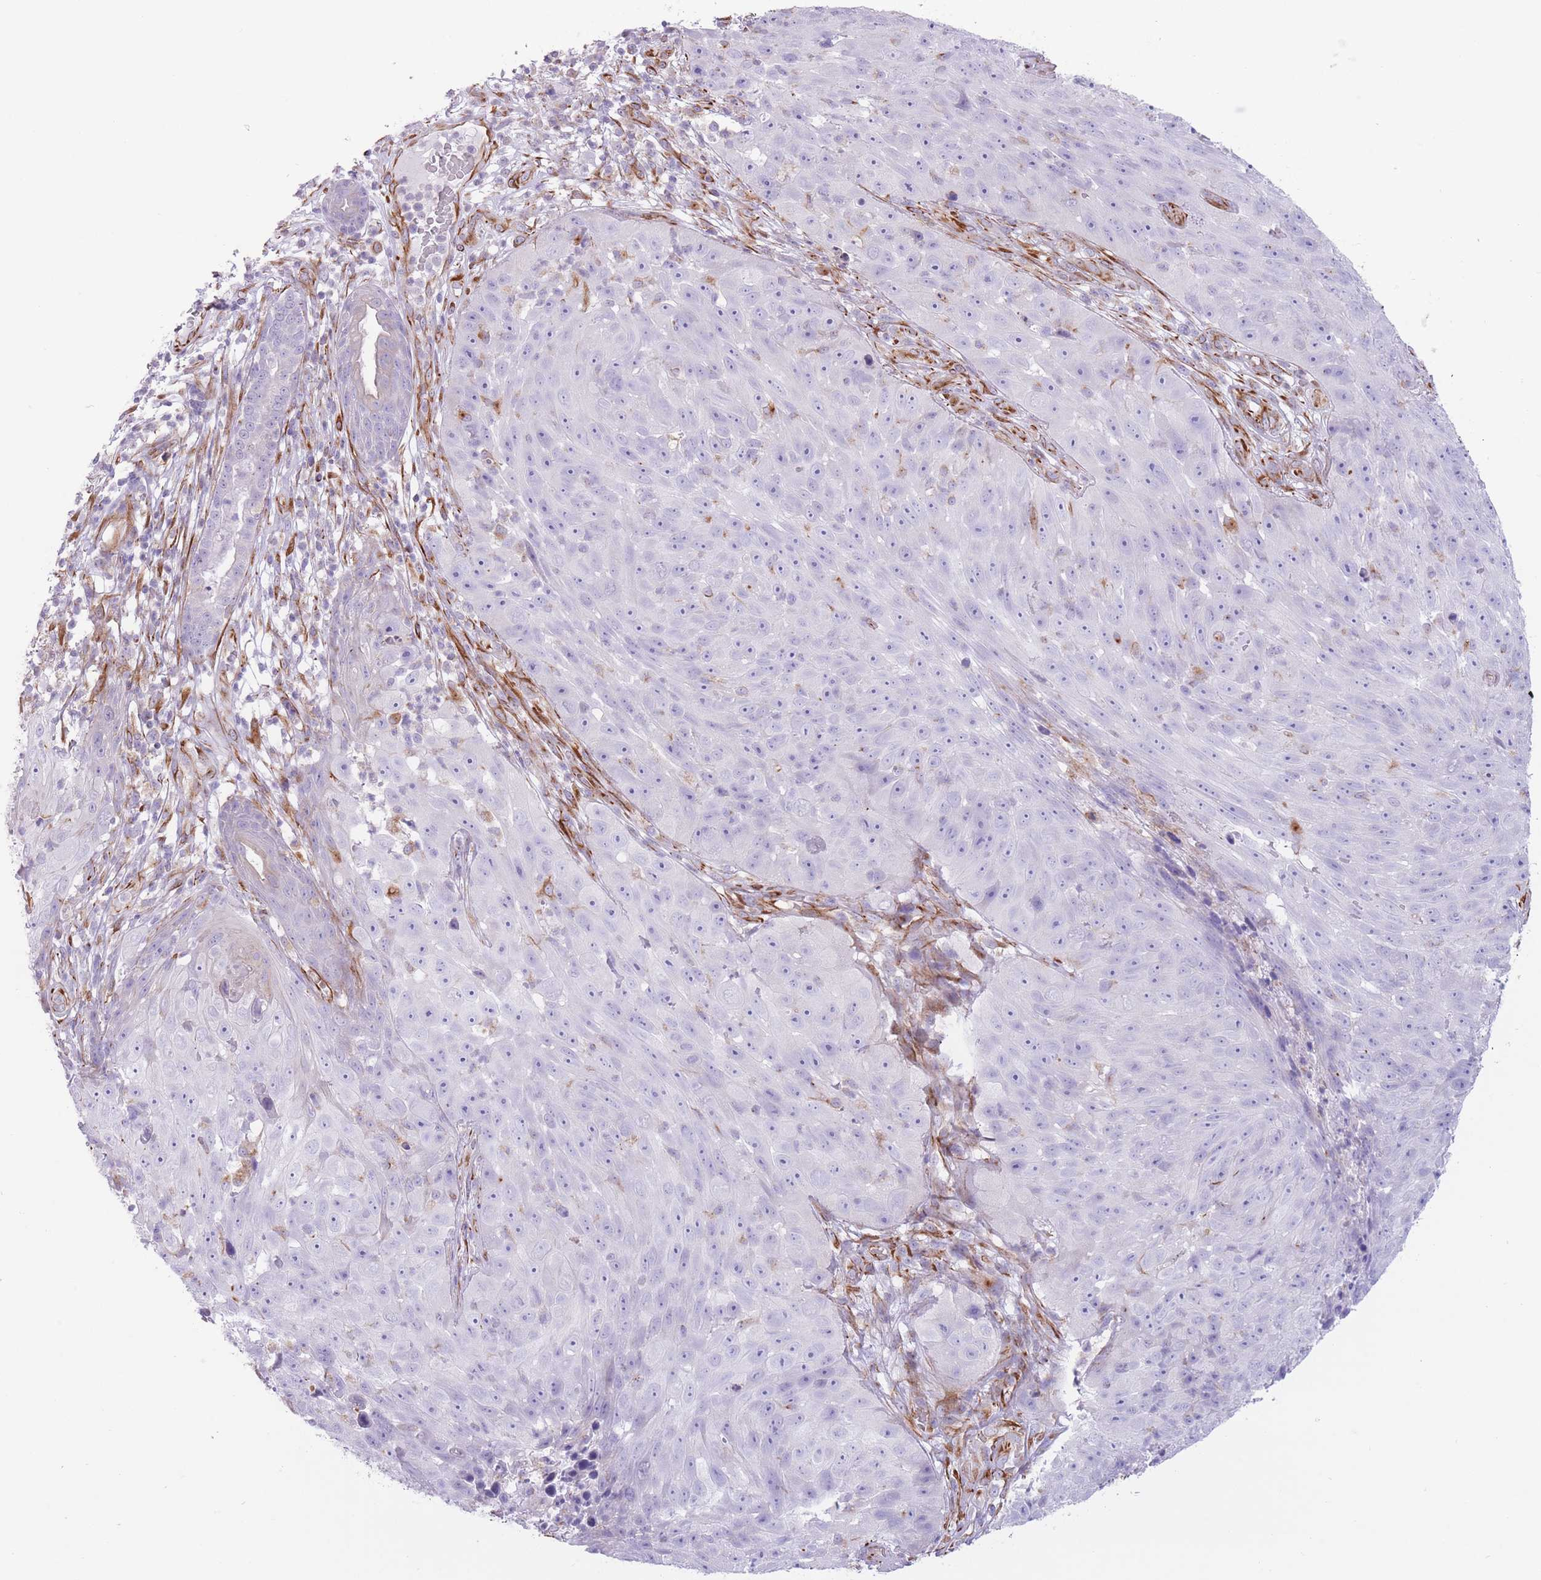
{"staining": {"intensity": "negative", "quantity": "none", "location": "none"}, "tissue": "skin cancer", "cell_type": "Tumor cells", "image_type": "cancer", "snomed": [{"axis": "morphology", "description": "Squamous cell carcinoma, NOS"}, {"axis": "topography", "description": "Skin"}], "caption": "A photomicrograph of skin cancer stained for a protein exhibits no brown staining in tumor cells.", "gene": "PTCD1", "patient": {"sex": "female", "age": 87}}